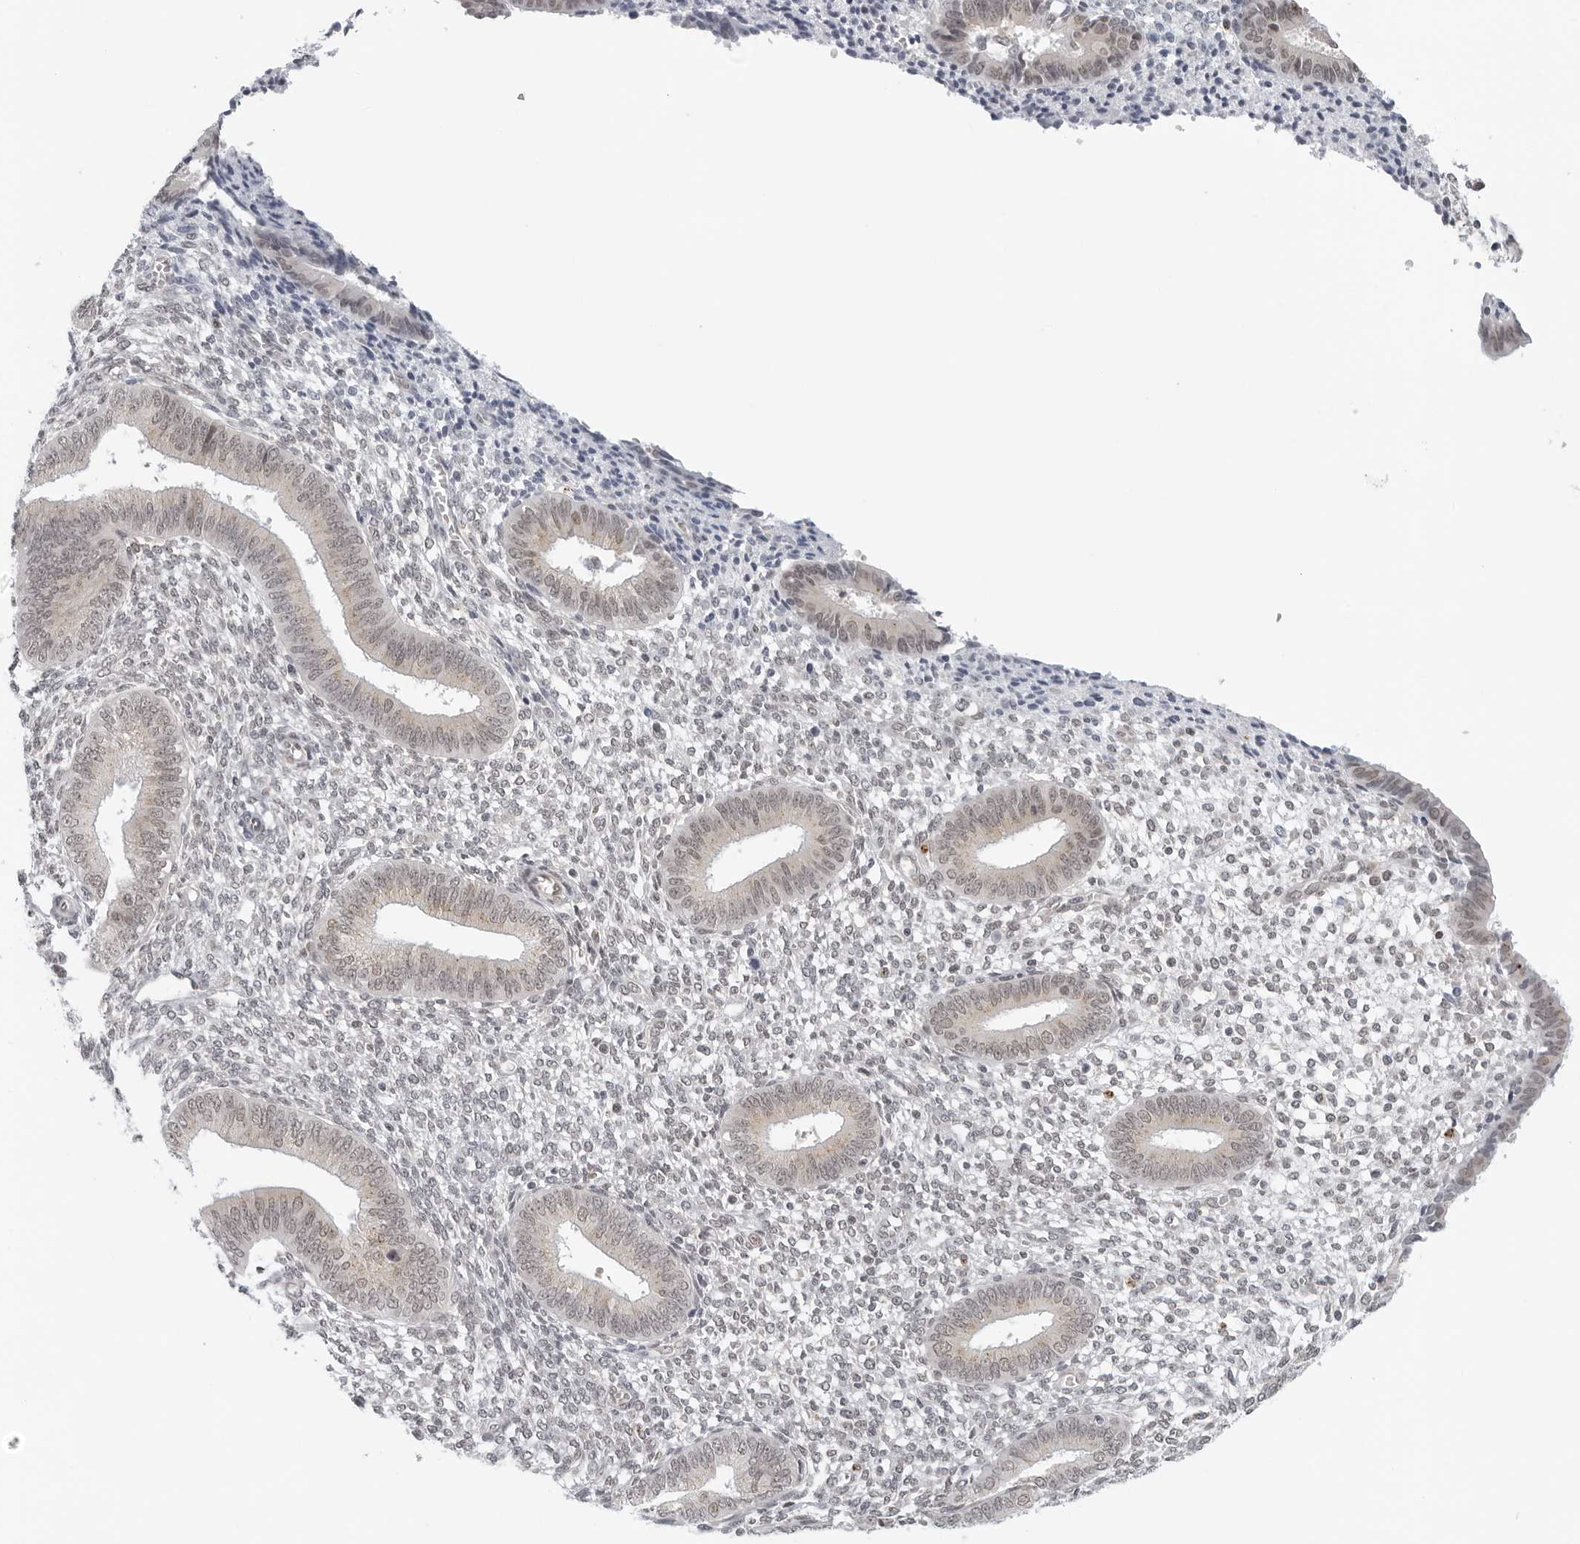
{"staining": {"intensity": "negative", "quantity": "none", "location": "none"}, "tissue": "endometrium", "cell_type": "Cells in endometrial stroma", "image_type": "normal", "snomed": [{"axis": "morphology", "description": "Normal tissue, NOS"}, {"axis": "topography", "description": "Endometrium"}], "caption": "Immunohistochemistry of unremarkable human endometrium exhibits no expression in cells in endometrial stroma. (Brightfield microscopy of DAB immunohistochemistry at high magnification).", "gene": "TOX4", "patient": {"sex": "female", "age": 46}}